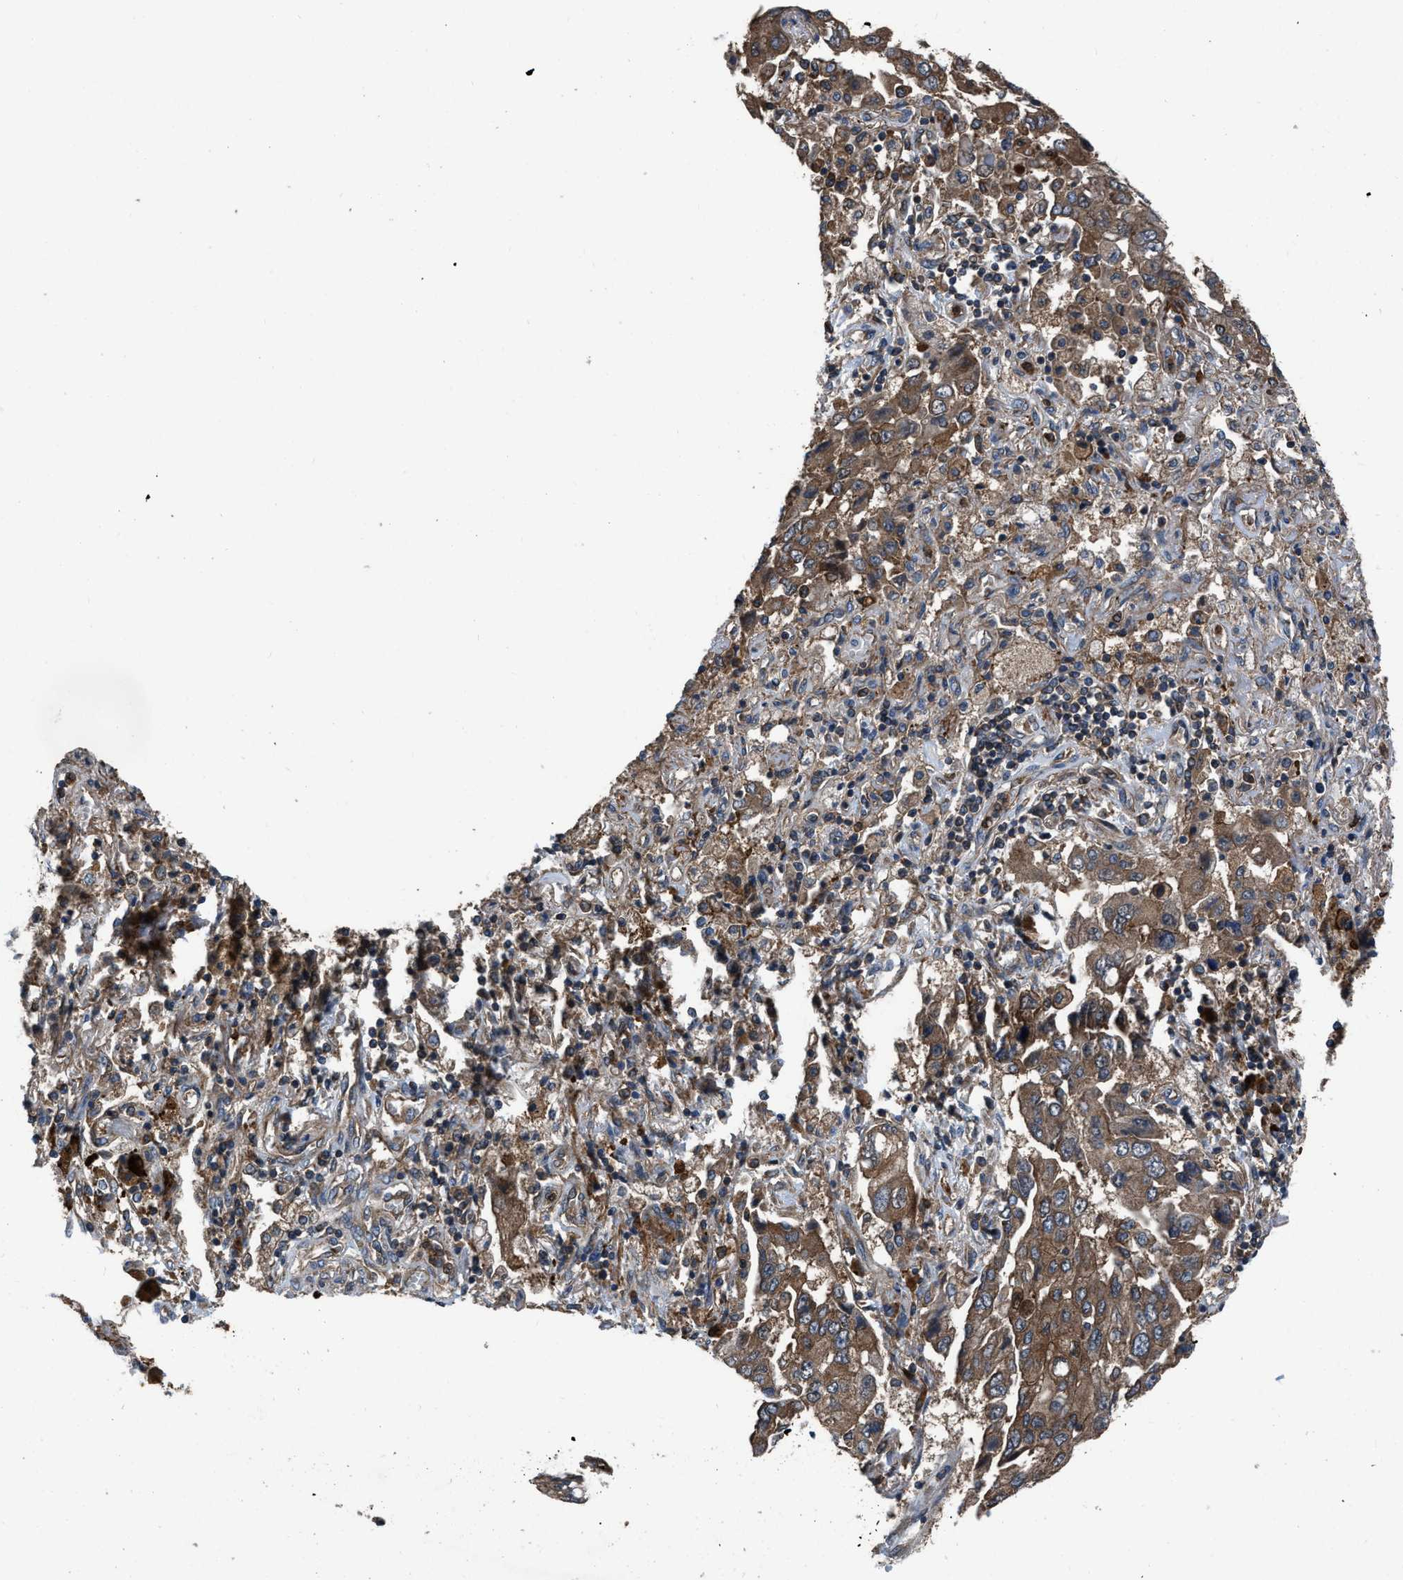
{"staining": {"intensity": "moderate", "quantity": ">75%", "location": "cytoplasmic/membranous"}, "tissue": "lung cancer", "cell_type": "Tumor cells", "image_type": "cancer", "snomed": [{"axis": "morphology", "description": "Adenocarcinoma, NOS"}, {"axis": "topography", "description": "Lung"}], "caption": "This histopathology image shows immunohistochemistry (IHC) staining of human lung cancer (adenocarcinoma), with medium moderate cytoplasmic/membranous staining in approximately >75% of tumor cells.", "gene": "USP25", "patient": {"sex": "female", "age": 65}}